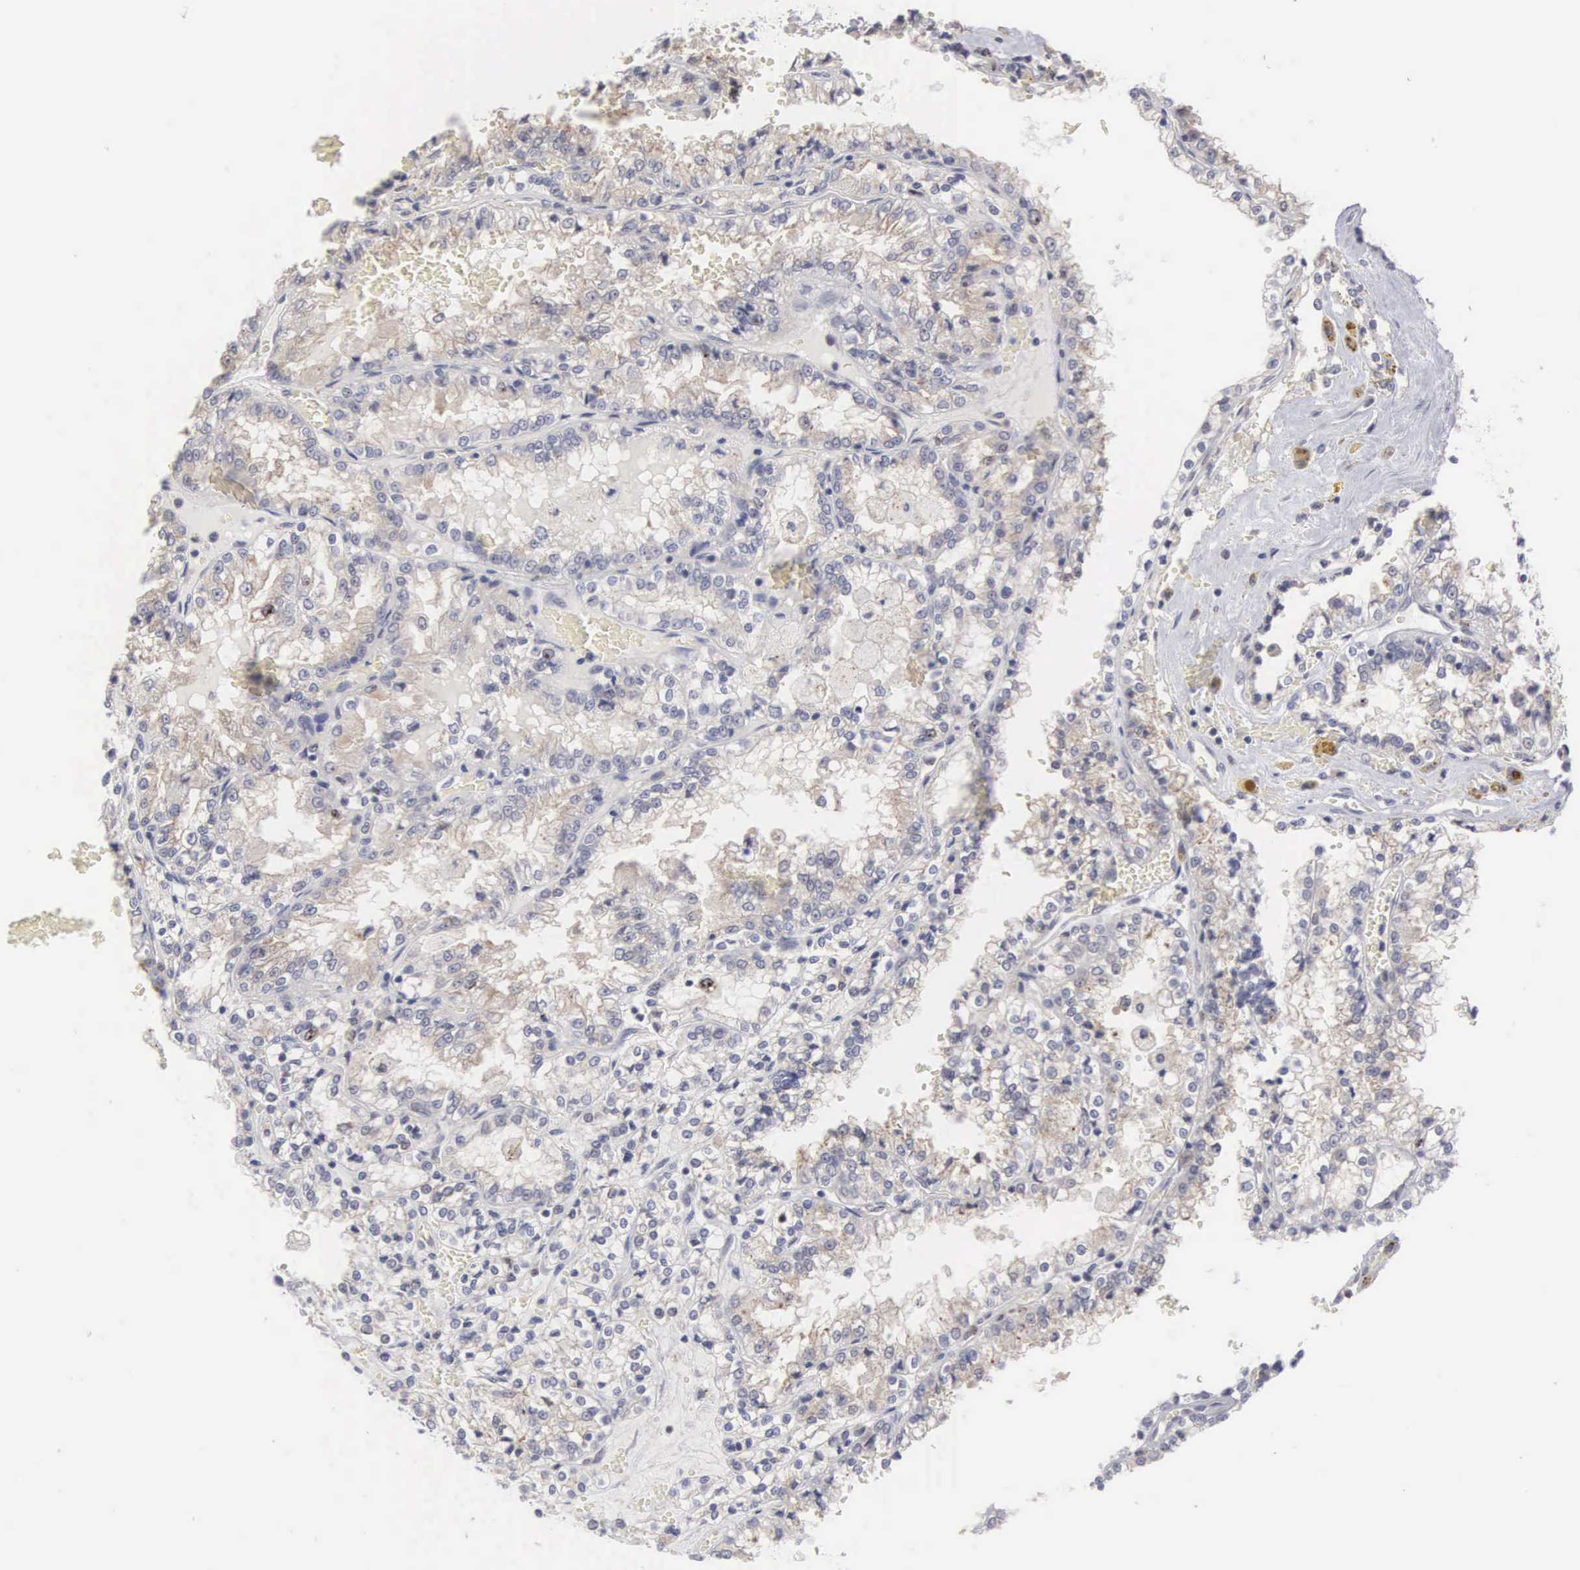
{"staining": {"intensity": "weak", "quantity": "25%-75%", "location": "cytoplasmic/membranous"}, "tissue": "renal cancer", "cell_type": "Tumor cells", "image_type": "cancer", "snomed": [{"axis": "morphology", "description": "Adenocarcinoma, NOS"}, {"axis": "topography", "description": "Kidney"}], "caption": "Immunohistochemistry (IHC) photomicrograph of neoplastic tissue: human renal cancer stained using immunohistochemistry shows low levels of weak protein expression localized specifically in the cytoplasmic/membranous of tumor cells, appearing as a cytoplasmic/membranous brown color.", "gene": "KDM6A", "patient": {"sex": "female", "age": 56}}